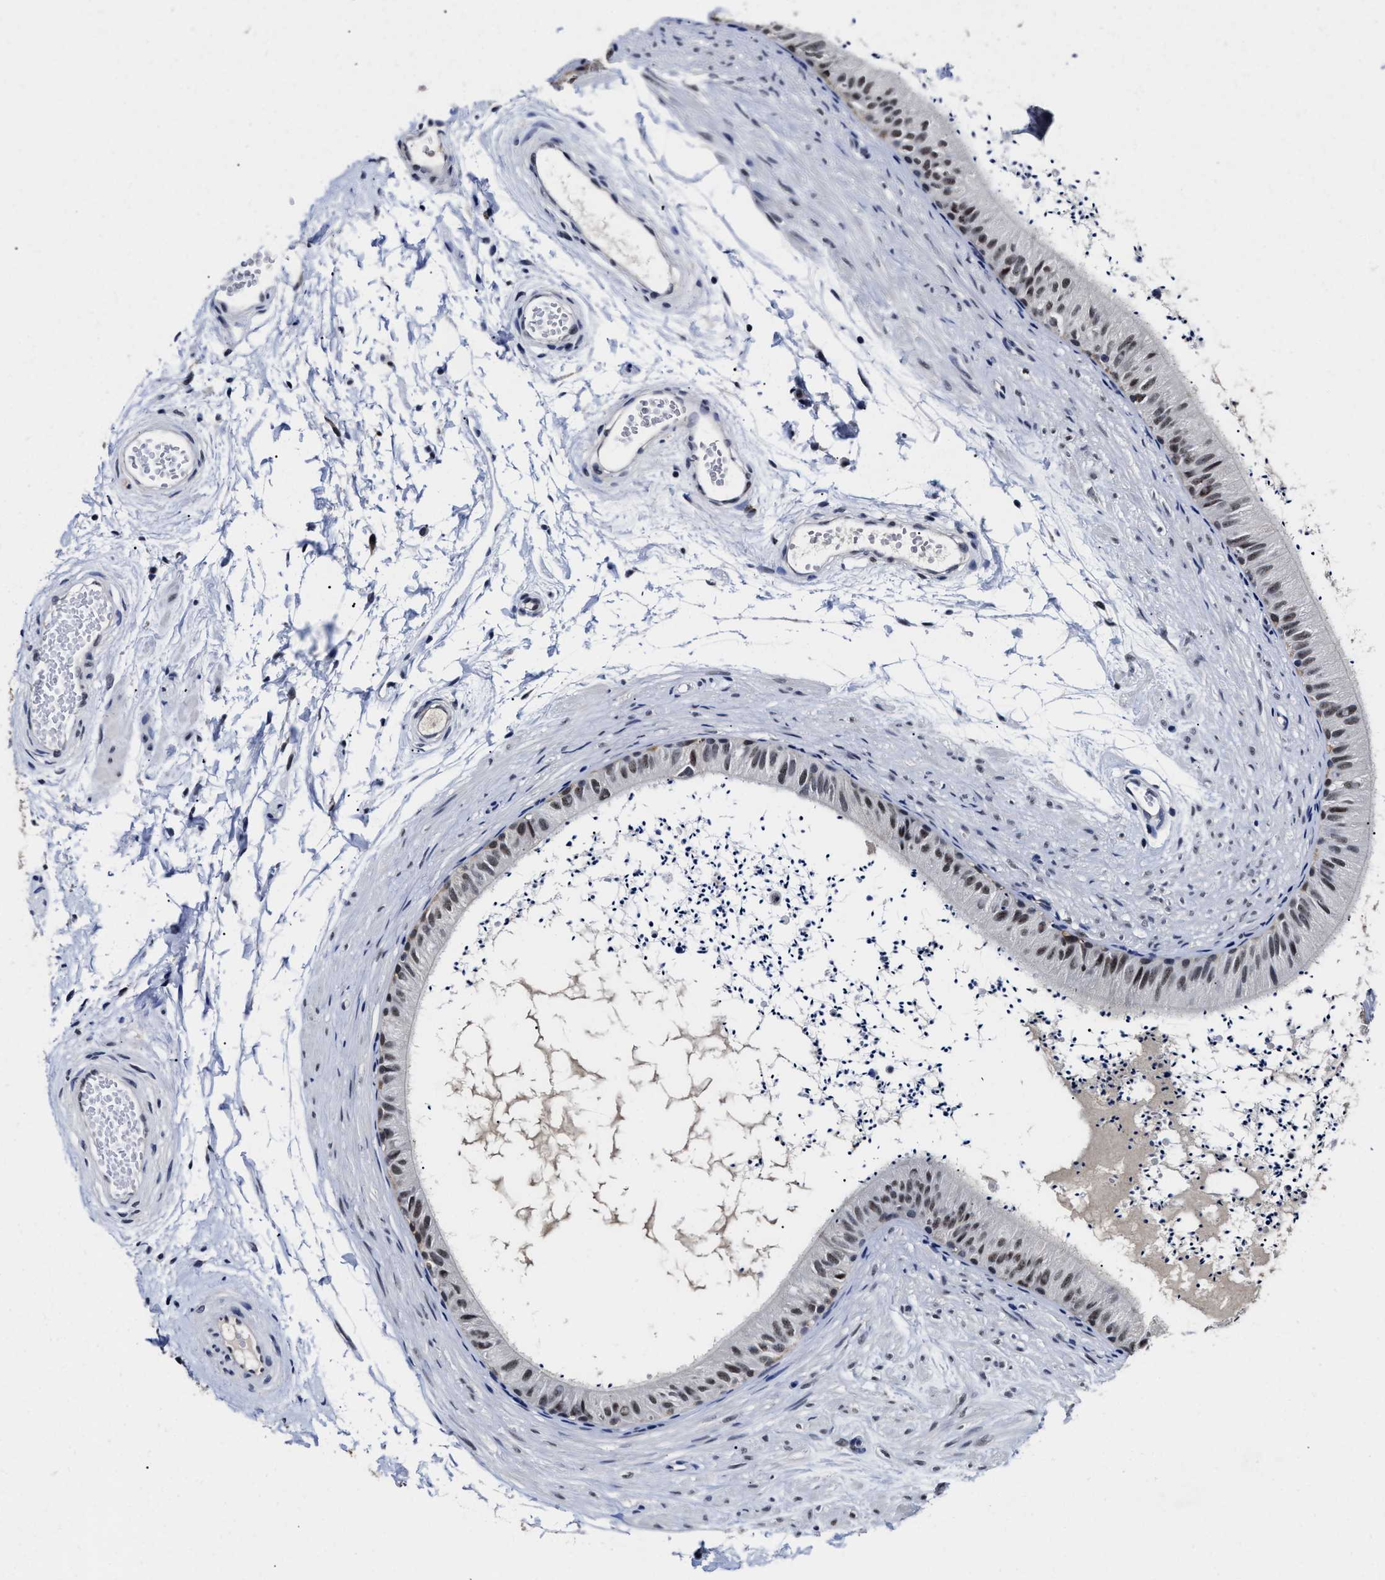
{"staining": {"intensity": "moderate", "quantity": "<25%", "location": "nuclear"}, "tissue": "epididymis", "cell_type": "Glandular cells", "image_type": "normal", "snomed": [{"axis": "morphology", "description": "Normal tissue, NOS"}, {"axis": "topography", "description": "Epididymis"}], "caption": "Immunohistochemical staining of unremarkable epididymis shows low levels of moderate nuclear expression in approximately <25% of glandular cells.", "gene": "PRPF4B", "patient": {"sex": "male", "age": 56}}